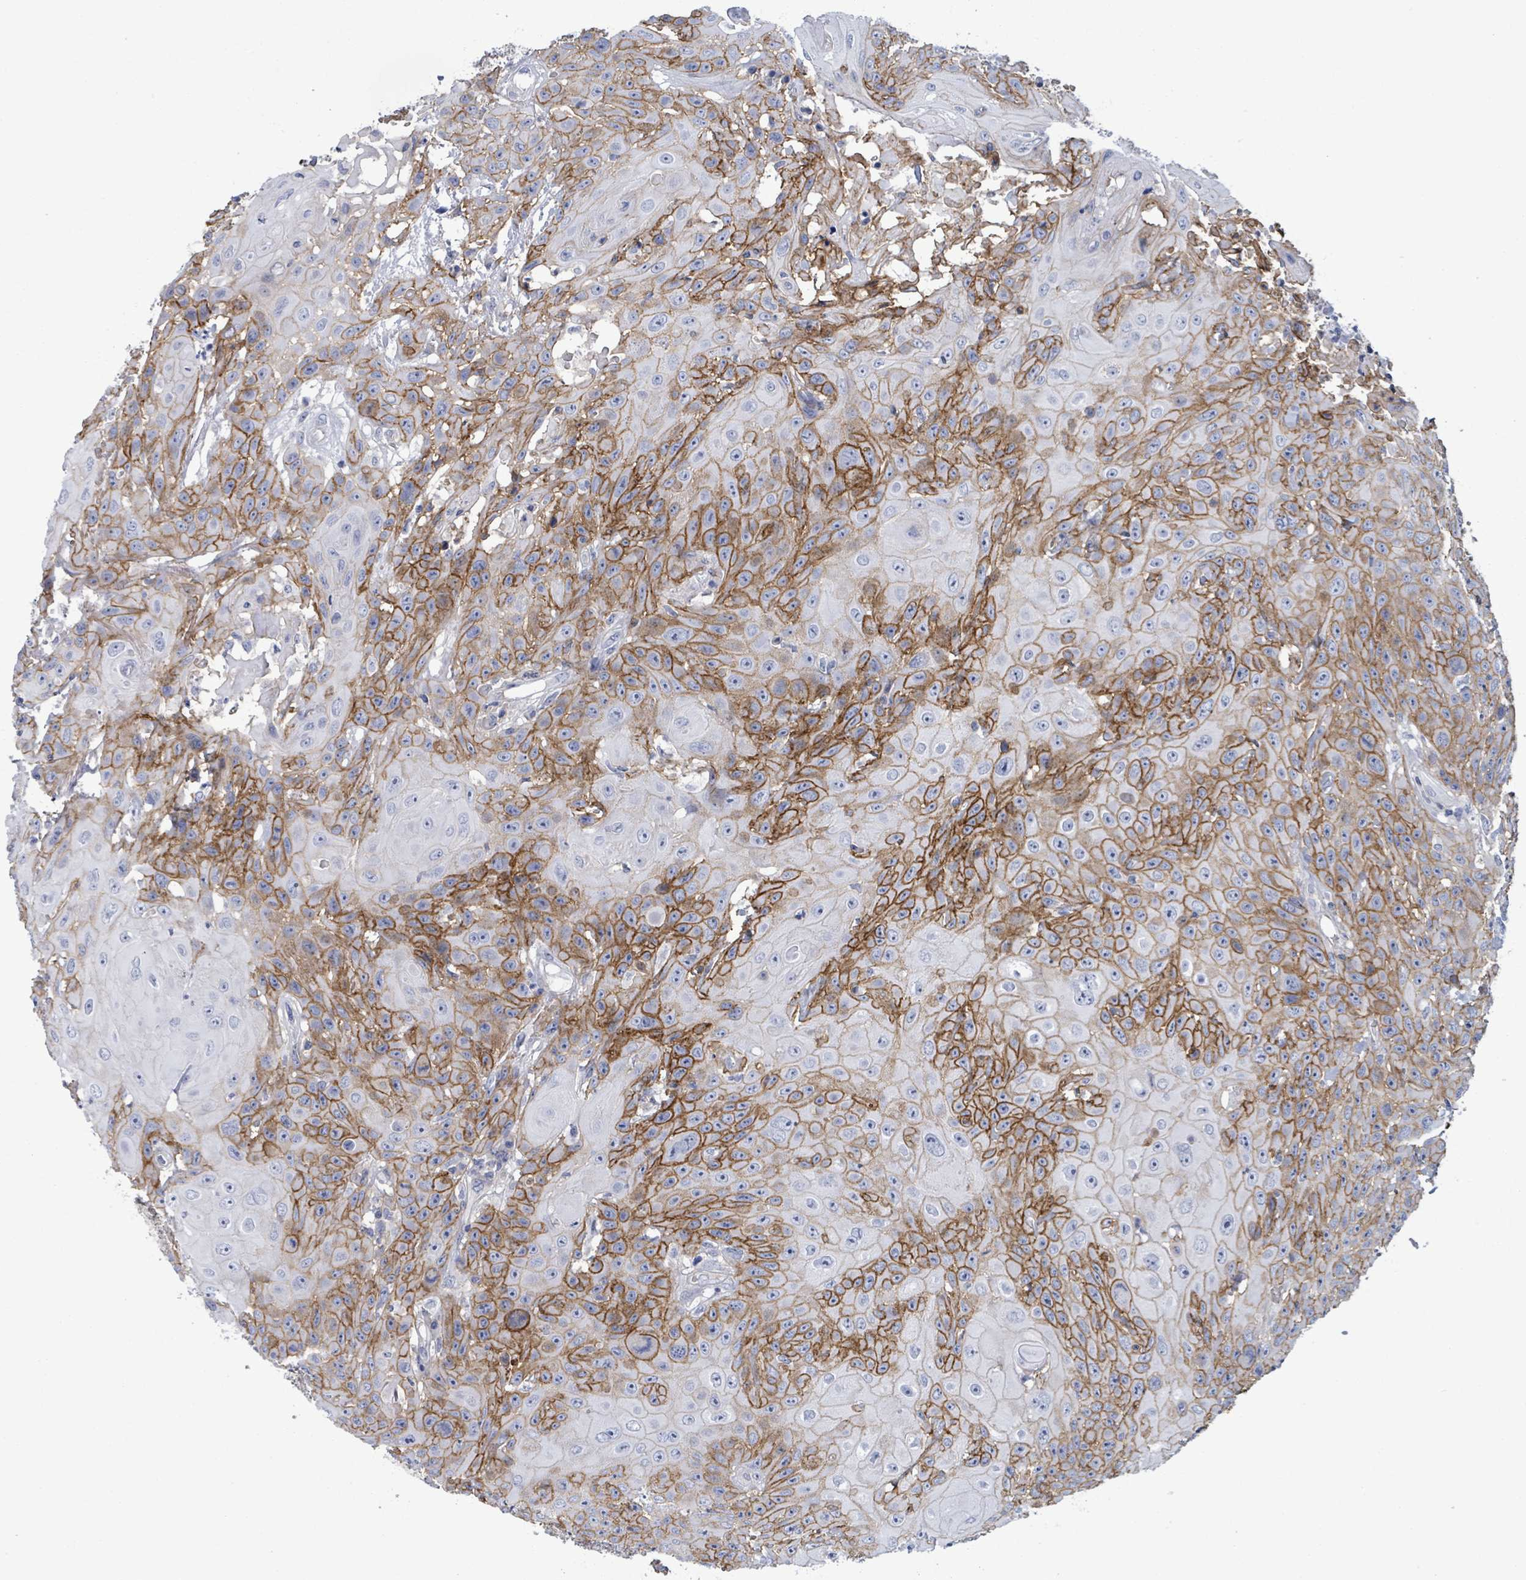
{"staining": {"intensity": "moderate", "quantity": ">75%", "location": "cytoplasmic/membranous"}, "tissue": "head and neck cancer", "cell_type": "Tumor cells", "image_type": "cancer", "snomed": [{"axis": "morphology", "description": "Squamous cell carcinoma, NOS"}, {"axis": "topography", "description": "Skin"}, {"axis": "topography", "description": "Head-Neck"}], "caption": "This is an image of IHC staining of head and neck cancer, which shows moderate expression in the cytoplasmic/membranous of tumor cells.", "gene": "BSG", "patient": {"sex": "male", "age": 80}}